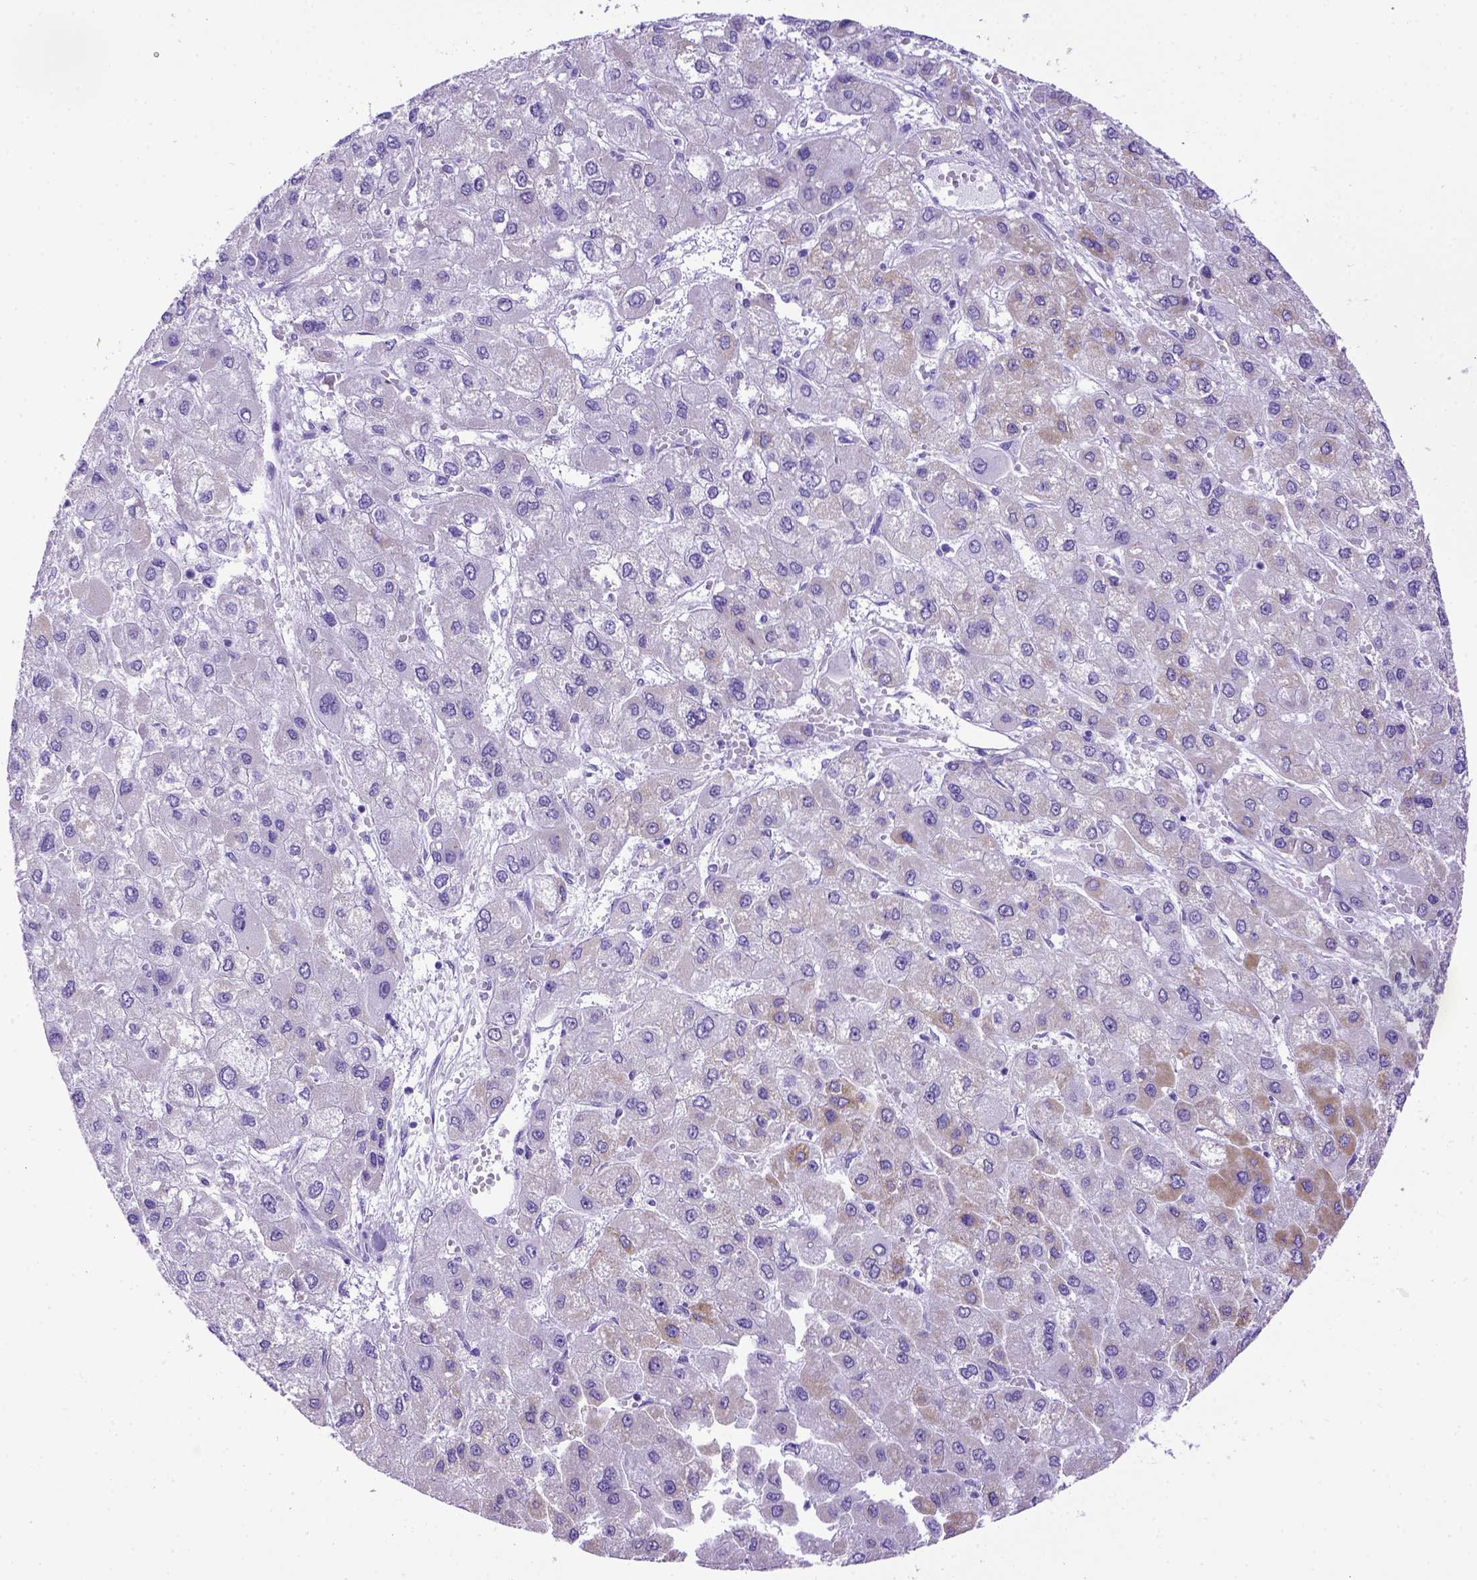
{"staining": {"intensity": "moderate", "quantity": "25%-75%", "location": "cytoplasmic/membranous"}, "tissue": "liver cancer", "cell_type": "Tumor cells", "image_type": "cancer", "snomed": [{"axis": "morphology", "description": "Carcinoma, Hepatocellular, NOS"}, {"axis": "topography", "description": "Liver"}], "caption": "A high-resolution micrograph shows IHC staining of hepatocellular carcinoma (liver), which displays moderate cytoplasmic/membranous staining in approximately 25%-75% of tumor cells.", "gene": "ADAM12", "patient": {"sex": "female", "age": 41}}